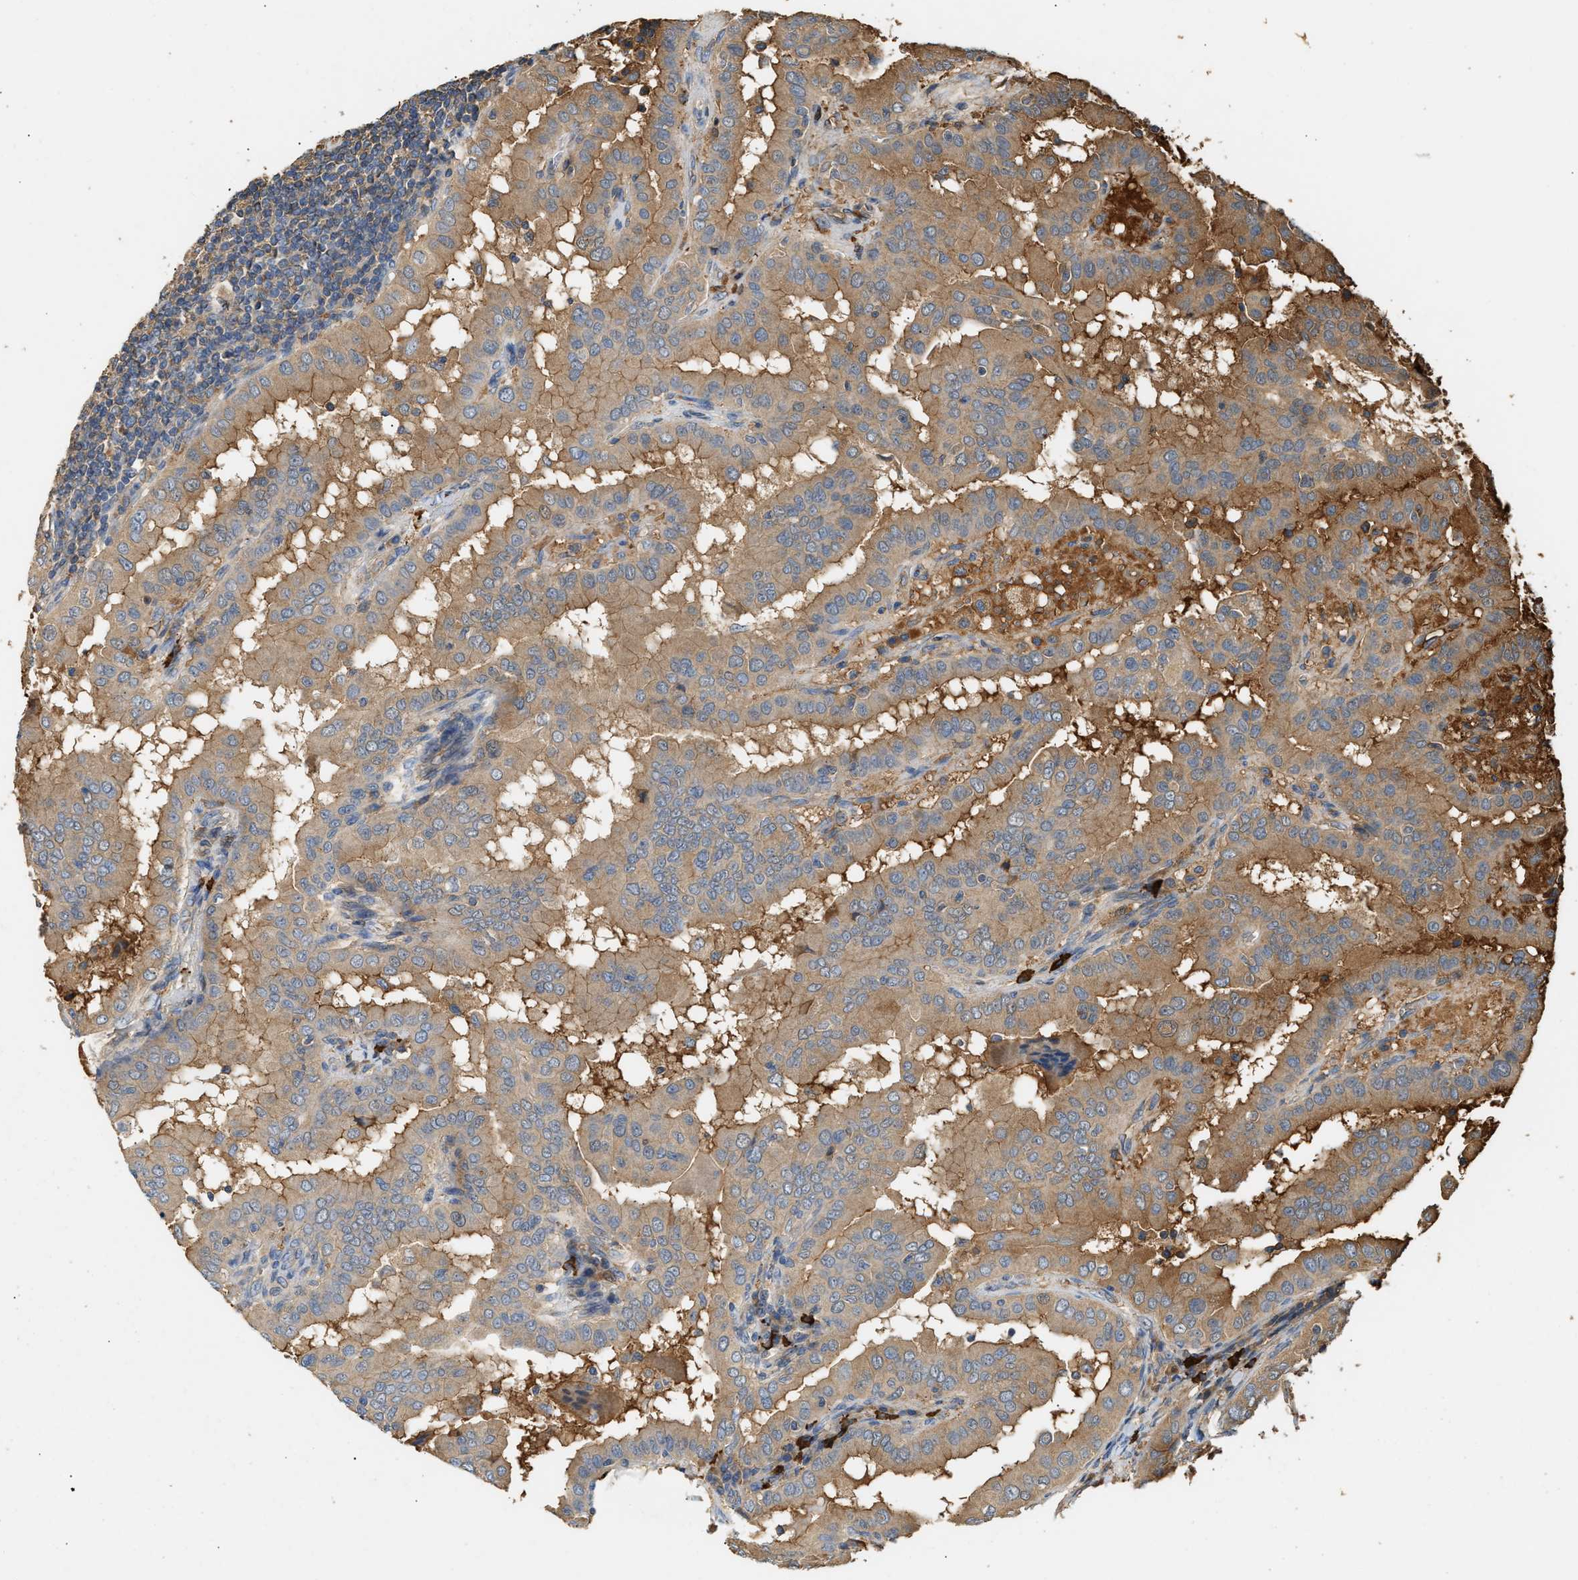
{"staining": {"intensity": "weak", "quantity": ">75%", "location": "cytoplasmic/membranous"}, "tissue": "thyroid cancer", "cell_type": "Tumor cells", "image_type": "cancer", "snomed": [{"axis": "morphology", "description": "Papillary adenocarcinoma, NOS"}, {"axis": "topography", "description": "Thyroid gland"}], "caption": "Human thyroid cancer (papillary adenocarcinoma) stained with a brown dye displays weak cytoplasmic/membranous positive staining in approximately >75% of tumor cells.", "gene": "TMEM268", "patient": {"sex": "male", "age": 33}}